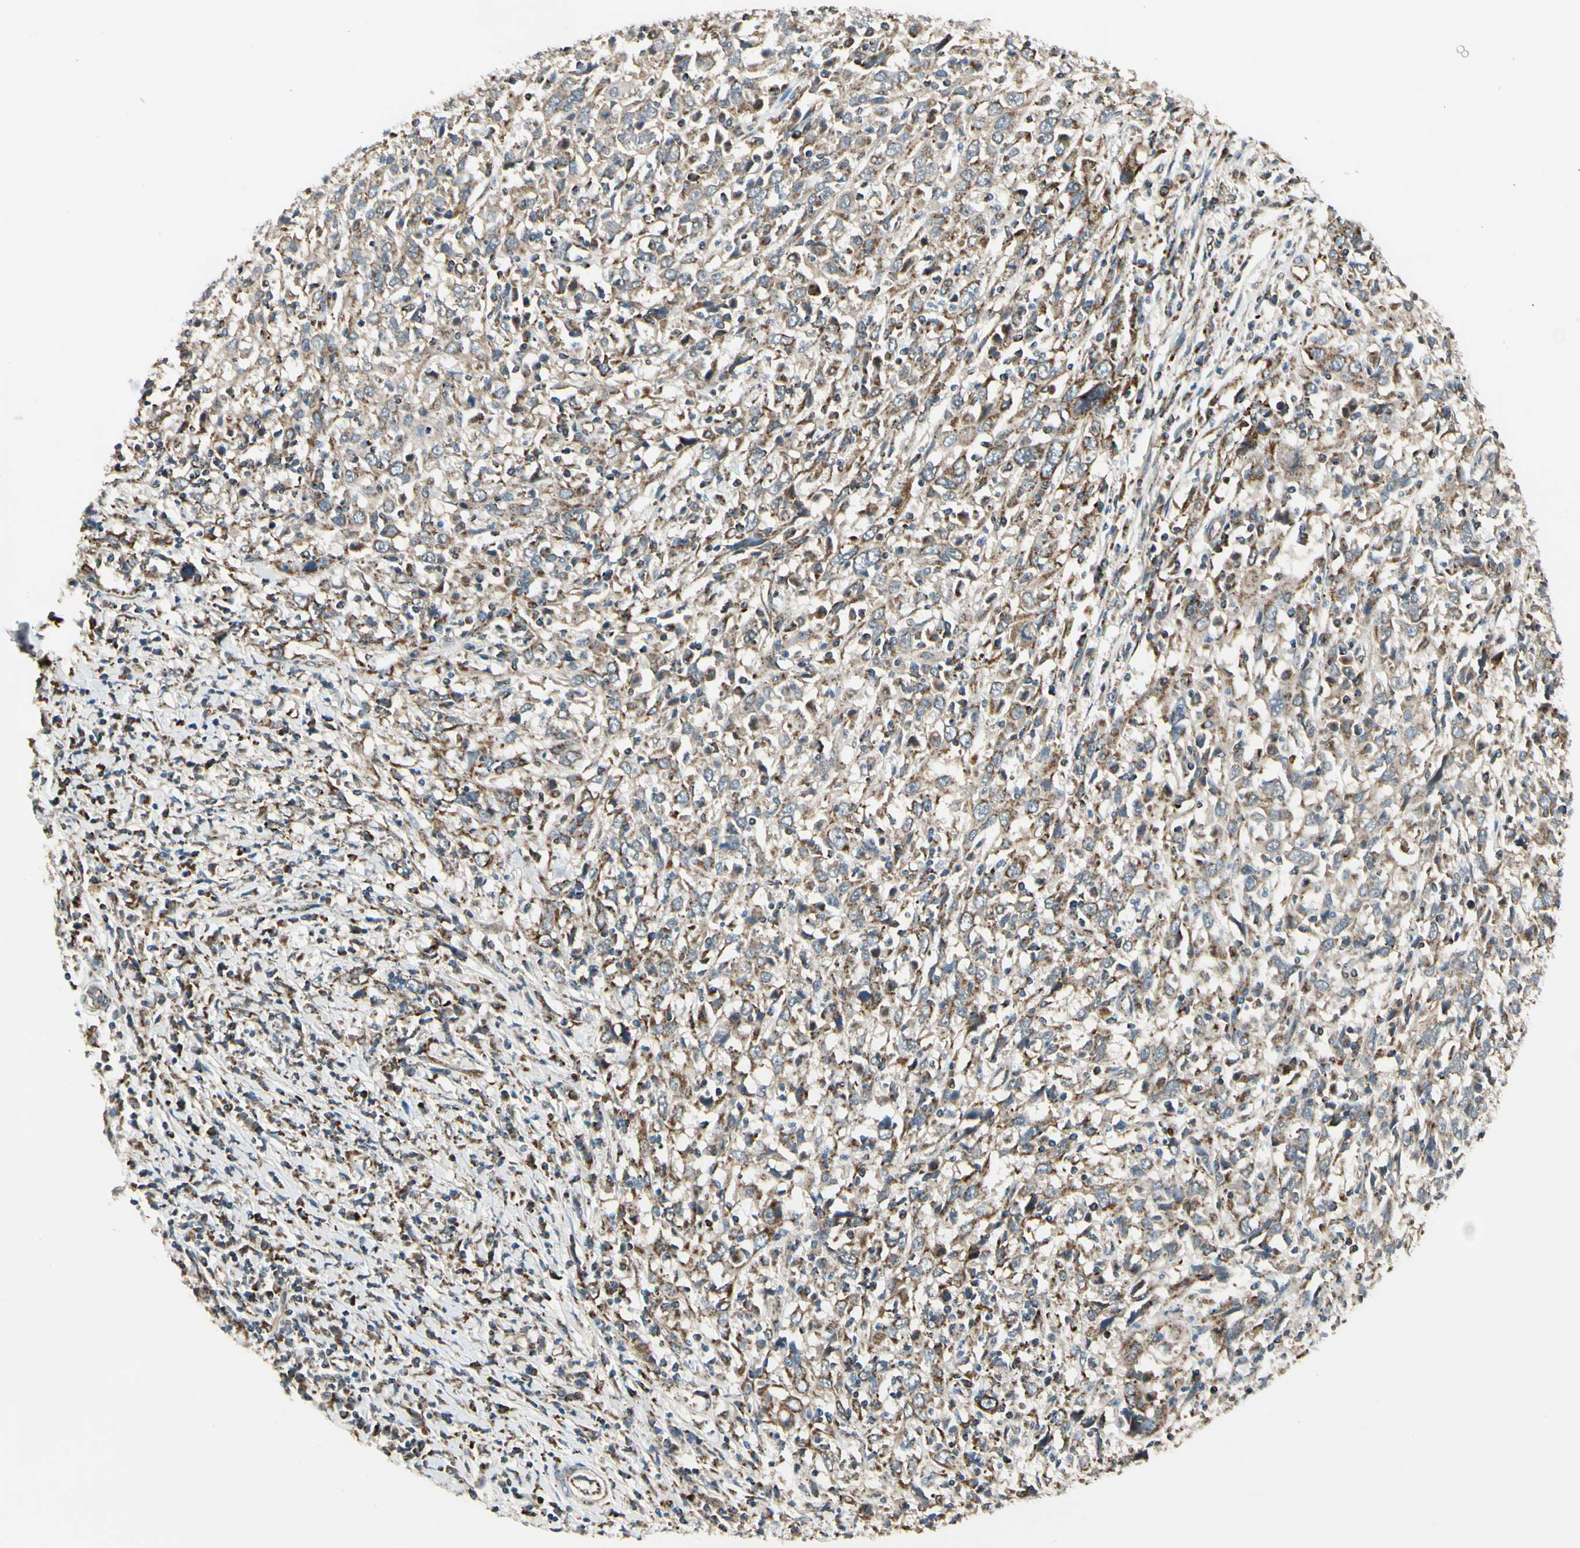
{"staining": {"intensity": "moderate", "quantity": "25%-75%", "location": "cytoplasmic/membranous"}, "tissue": "cervical cancer", "cell_type": "Tumor cells", "image_type": "cancer", "snomed": [{"axis": "morphology", "description": "Squamous cell carcinoma, NOS"}, {"axis": "topography", "description": "Cervix"}], "caption": "Cervical squamous cell carcinoma stained with immunohistochemistry shows moderate cytoplasmic/membranous expression in about 25%-75% of tumor cells. Nuclei are stained in blue.", "gene": "EPHB3", "patient": {"sex": "female", "age": 46}}